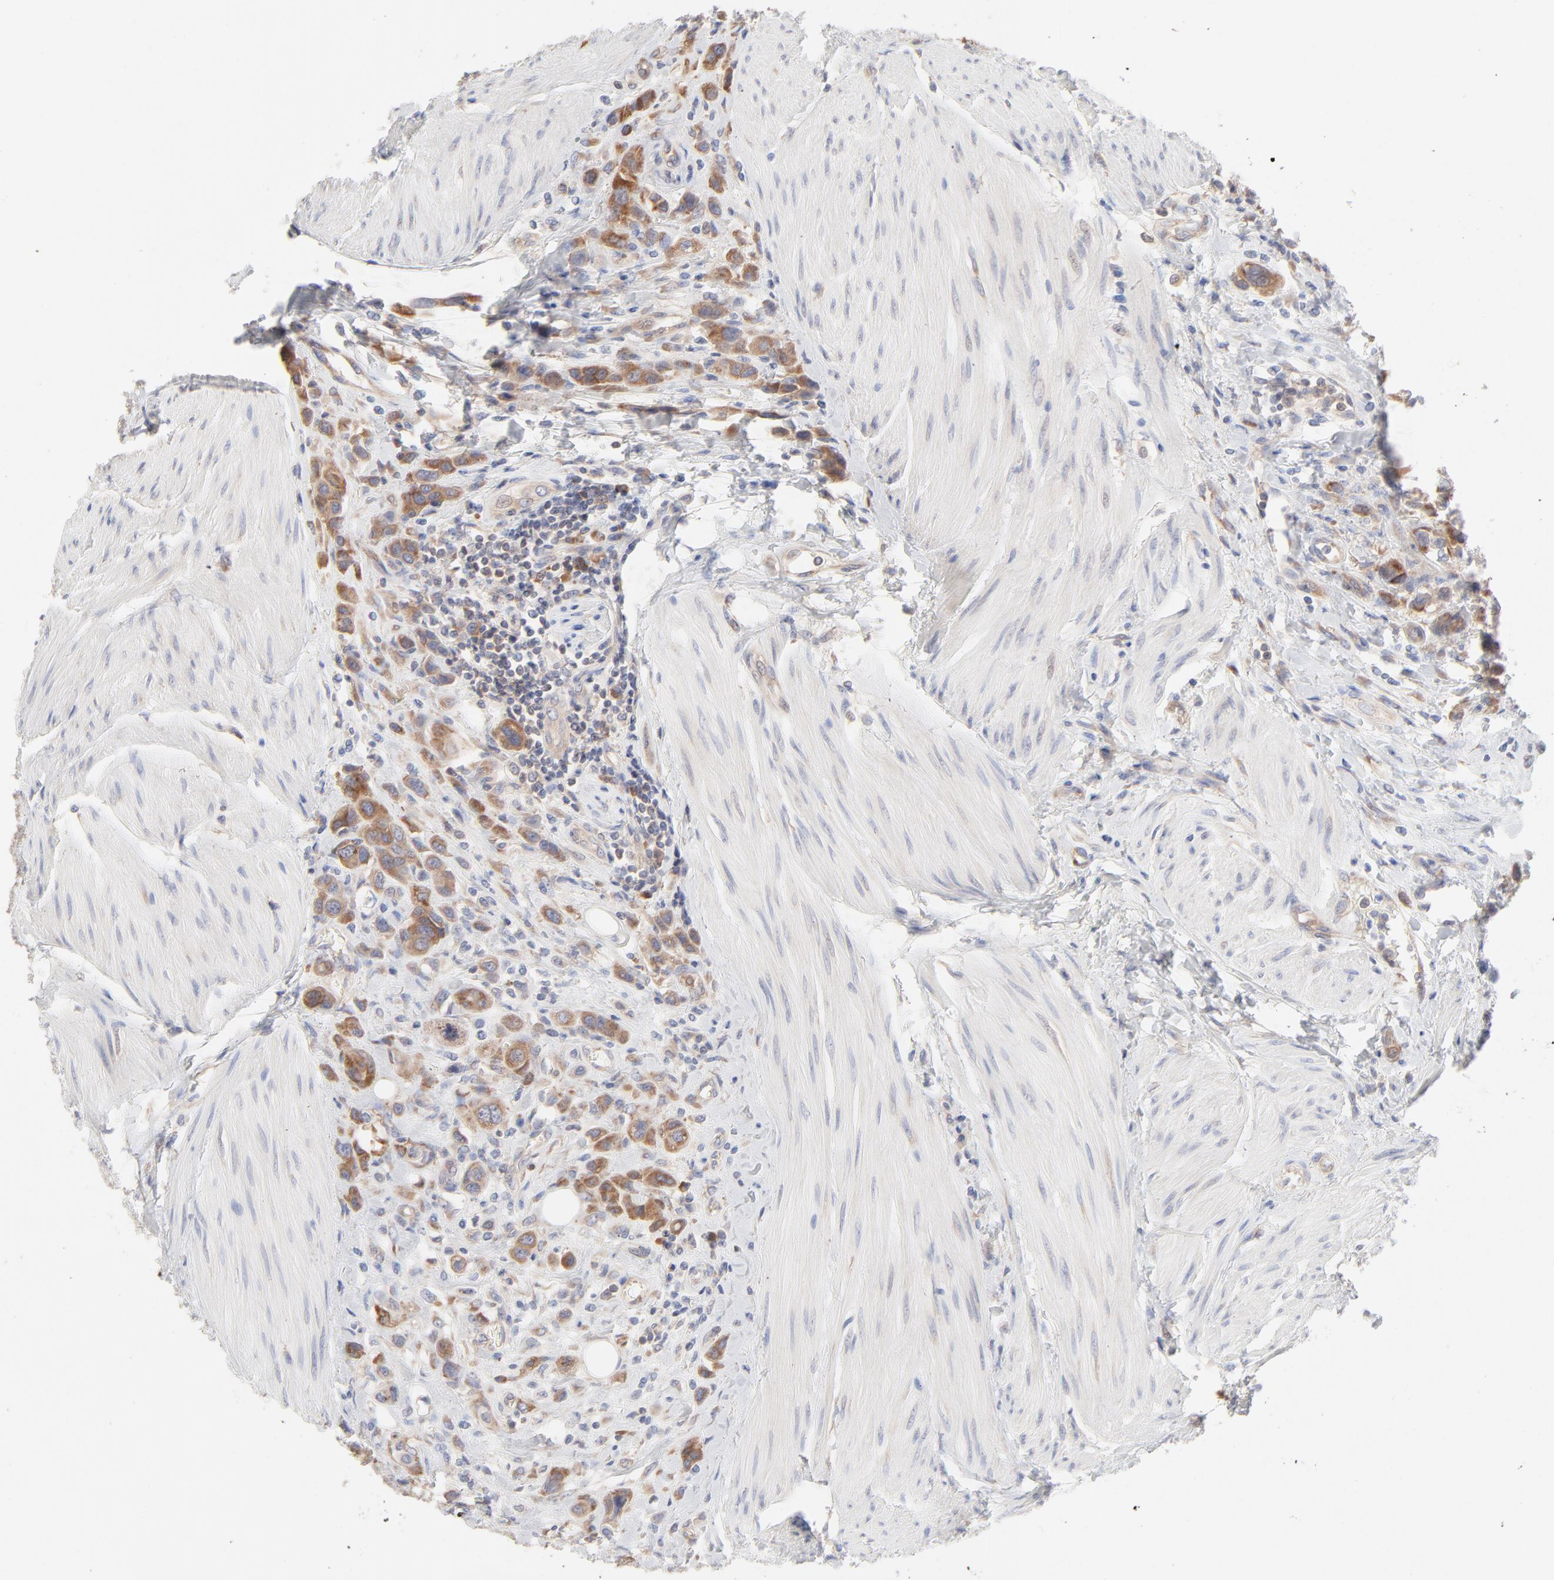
{"staining": {"intensity": "moderate", "quantity": ">75%", "location": "cytoplasmic/membranous"}, "tissue": "urothelial cancer", "cell_type": "Tumor cells", "image_type": "cancer", "snomed": [{"axis": "morphology", "description": "Urothelial carcinoma, High grade"}, {"axis": "topography", "description": "Urinary bladder"}], "caption": "A photomicrograph showing moderate cytoplasmic/membranous positivity in approximately >75% of tumor cells in urothelial cancer, as visualized by brown immunohistochemical staining.", "gene": "RPS21", "patient": {"sex": "male", "age": 50}}